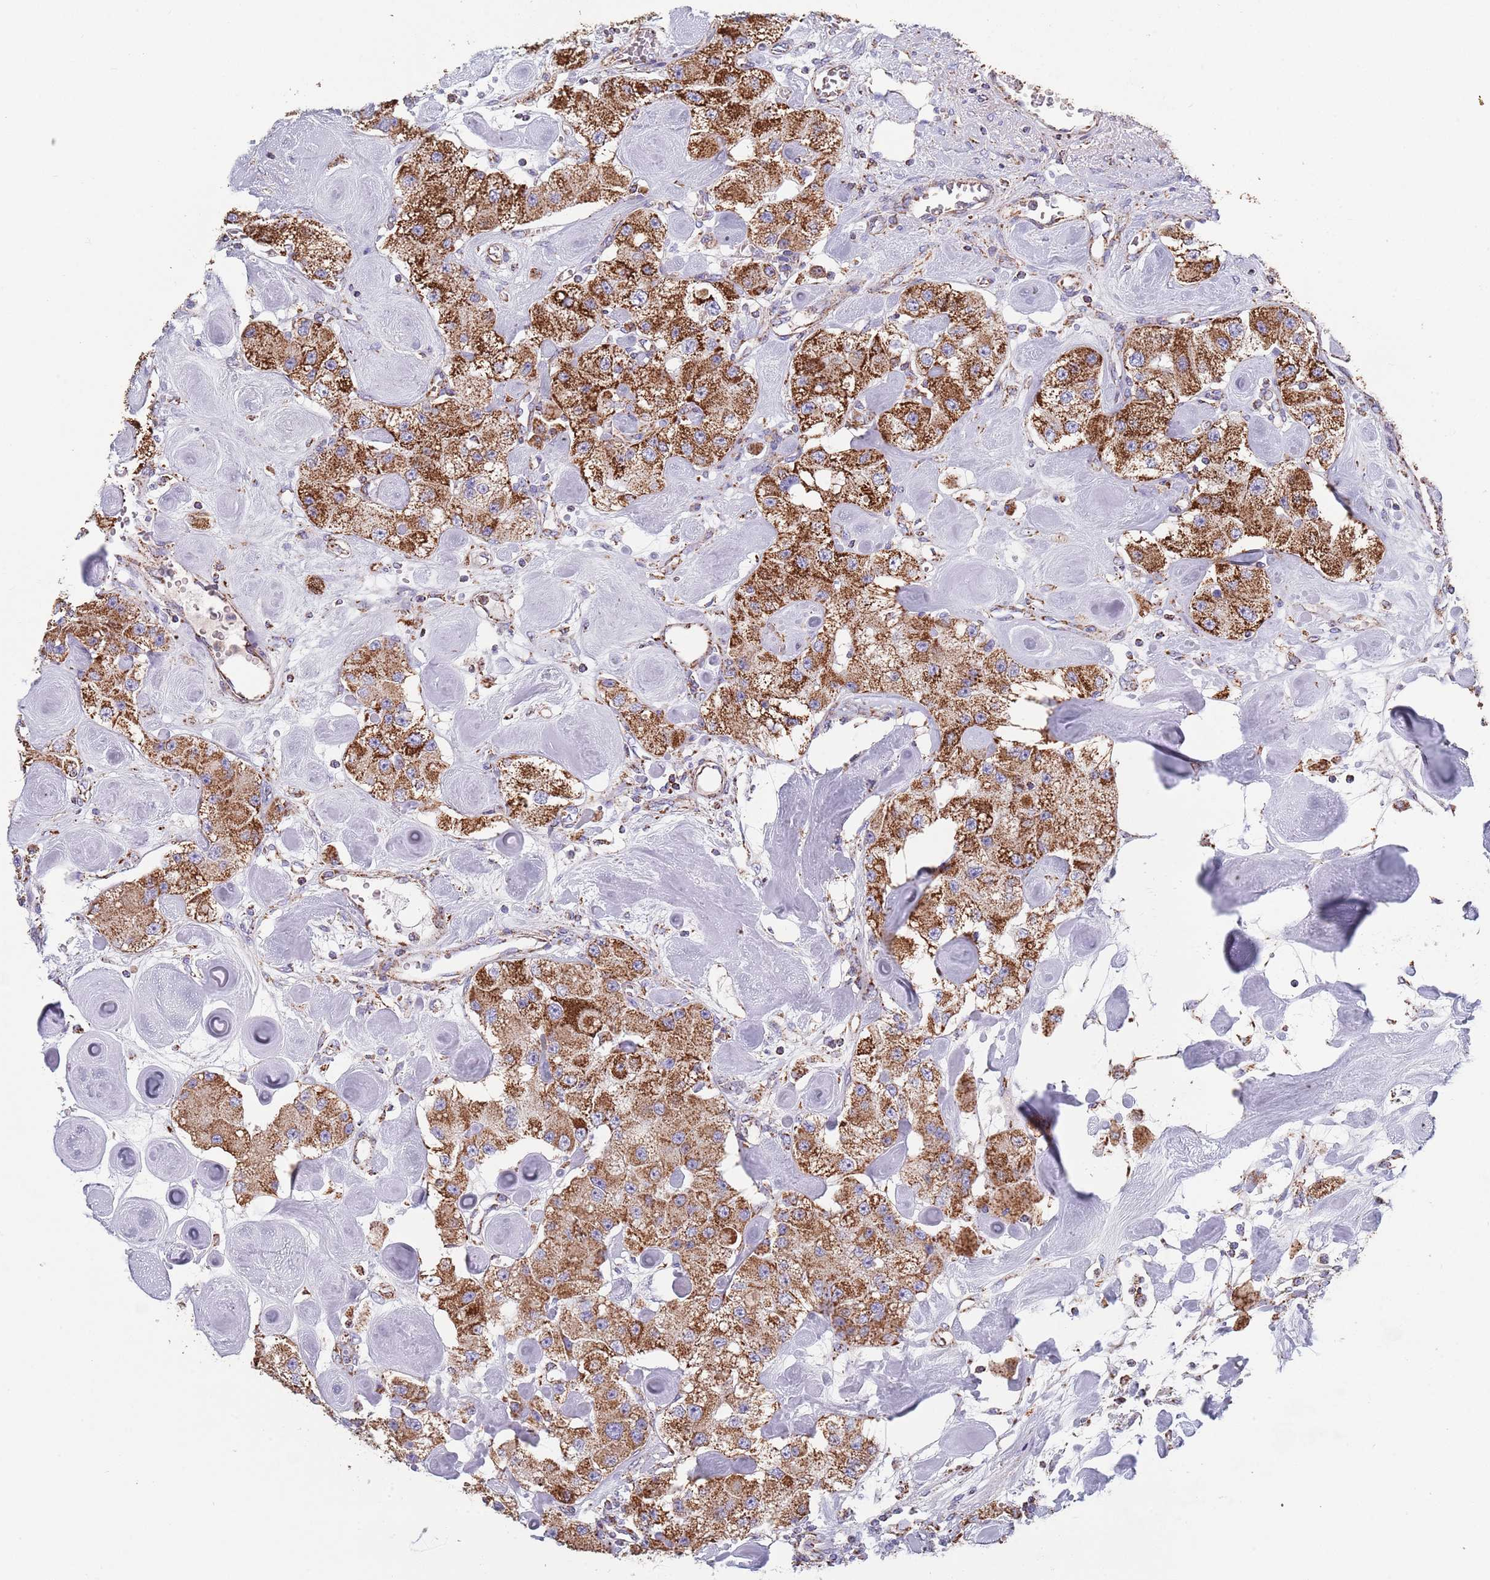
{"staining": {"intensity": "strong", "quantity": ">75%", "location": "cytoplasmic/membranous"}, "tissue": "carcinoid", "cell_type": "Tumor cells", "image_type": "cancer", "snomed": [{"axis": "morphology", "description": "Carcinoid, malignant, NOS"}, {"axis": "topography", "description": "Pancreas"}], "caption": "Immunohistochemical staining of human malignant carcinoid displays high levels of strong cytoplasmic/membranous protein staining in about >75% of tumor cells.", "gene": "PGP", "patient": {"sex": "male", "age": 41}}